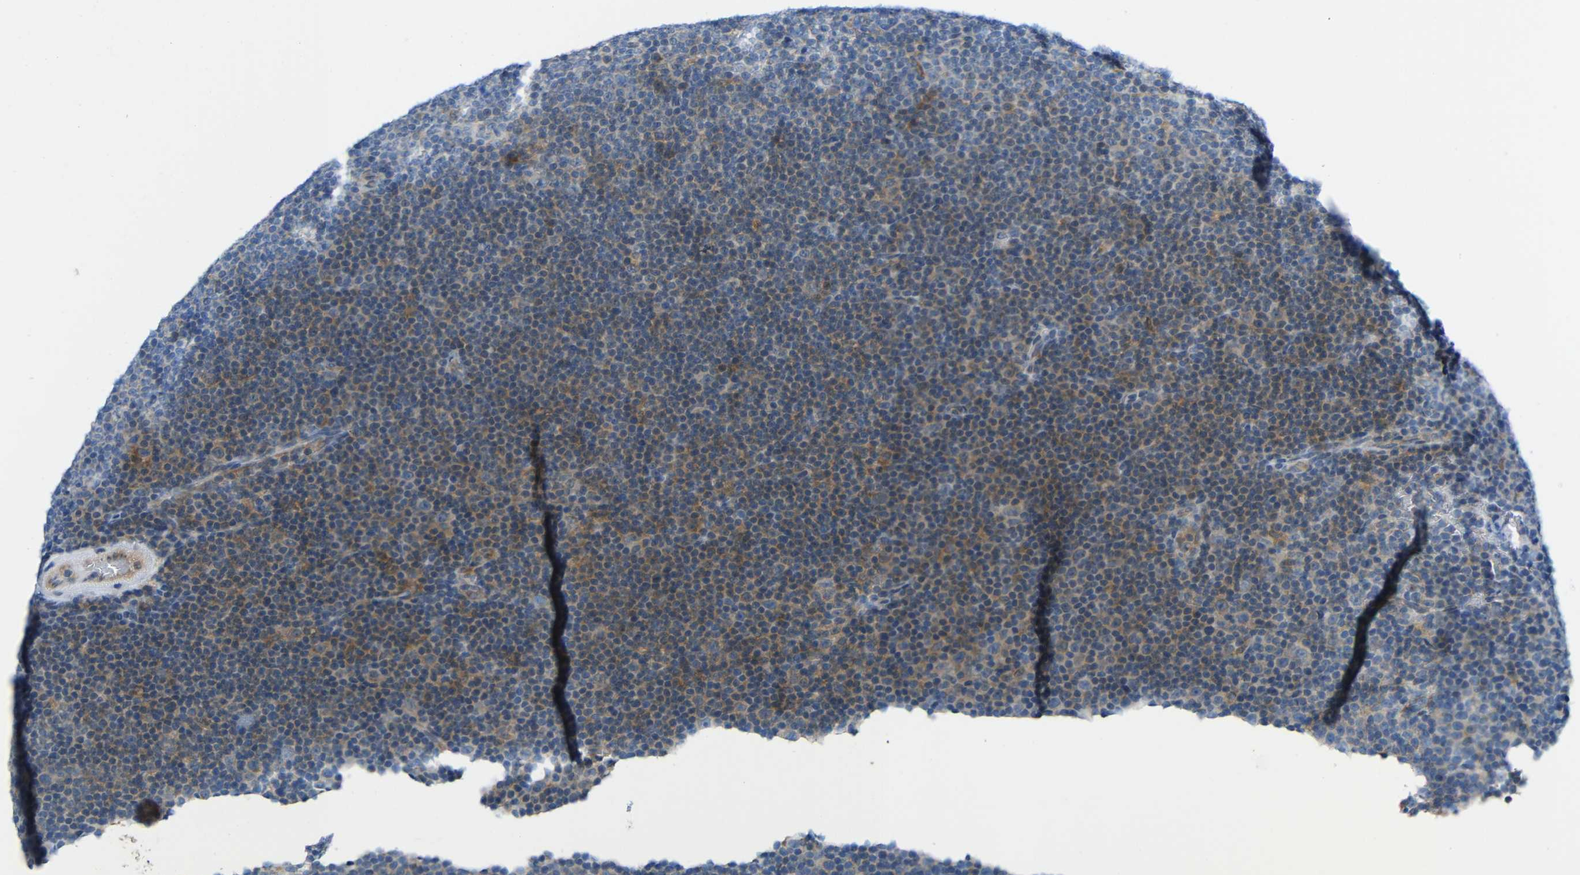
{"staining": {"intensity": "weak", "quantity": "25%-75%", "location": "cytoplasmic/membranous"}, "tissue": "lymphoma", "cell_type": "Tumor cells", "image_type": "cancer", "snomed": [{"axis": "morphology", "description": "Malignant lymphoma, non-Hodgkin's type, Low grade"}, {"axis": "topography", "description": "Lymph node"}], "caption": "Weak cytoplasmic/membranous positivity for a protein is seen in about 25%-75% of tumor cells of lymphoma using immunohistochemistry.", "gene": "TMEM25", "patient": {"sex": "female", "age": 67}}